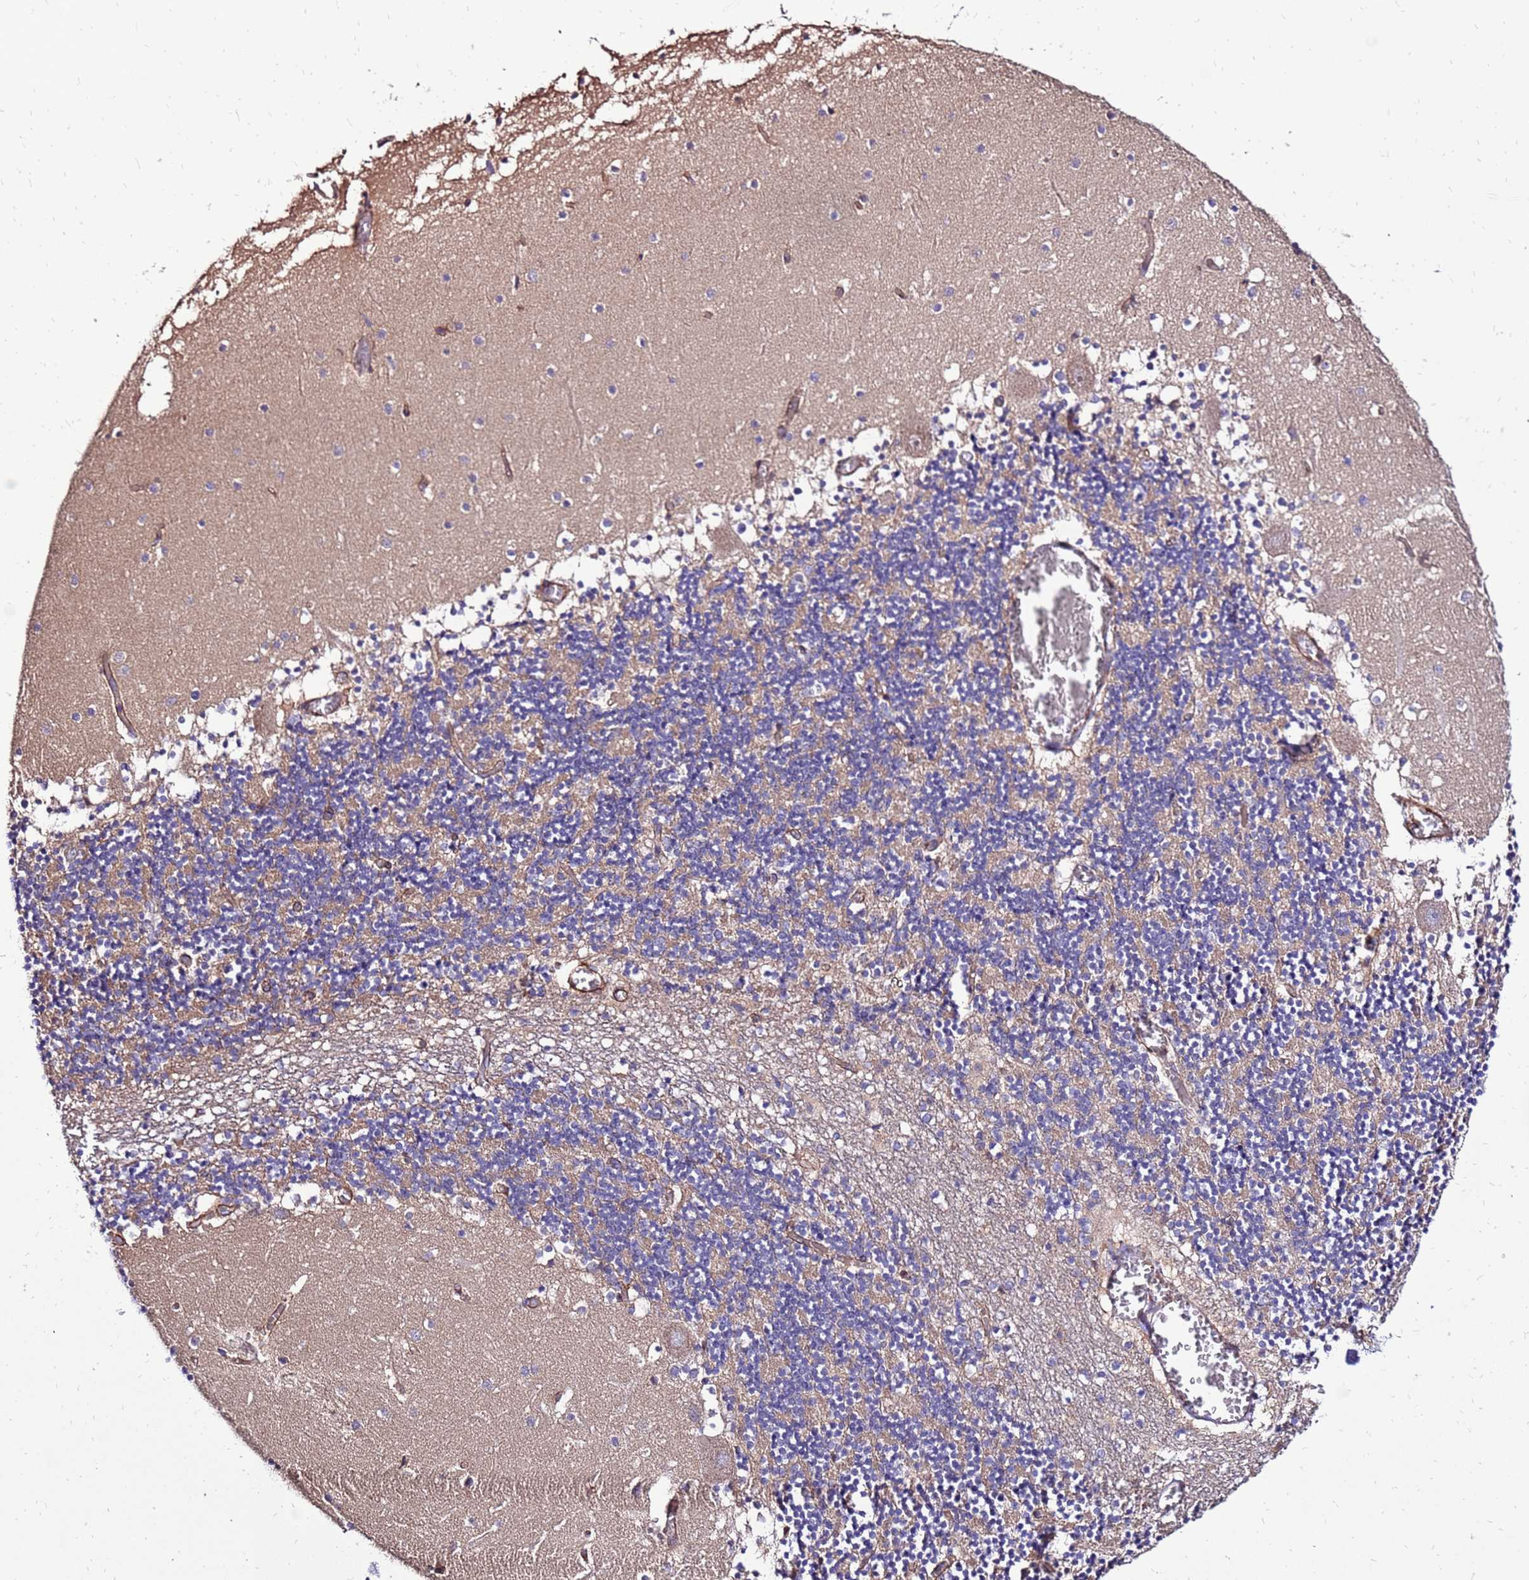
{"staining": {"intensity": "weak", "quantity": "25%-75%", "location": "cytoplasmic/membranous"}, "tissue": "cerebellum", "cell_type": "Cells in granular layer", "image_type": "normal", "snomed": [{"axis": "morphology", "description": "Normal tissue, NOS"}, {"axis": "topography", "description": "Cerebellum"}], "caption": "The histopathology image exhibits staining of normal cerebellum, revealing weak cytoplasmic/membranous protein staining (brown color) within cells in granular layer.", "gene": "EI24", "patient": {"sex": "female", "age": 28}}